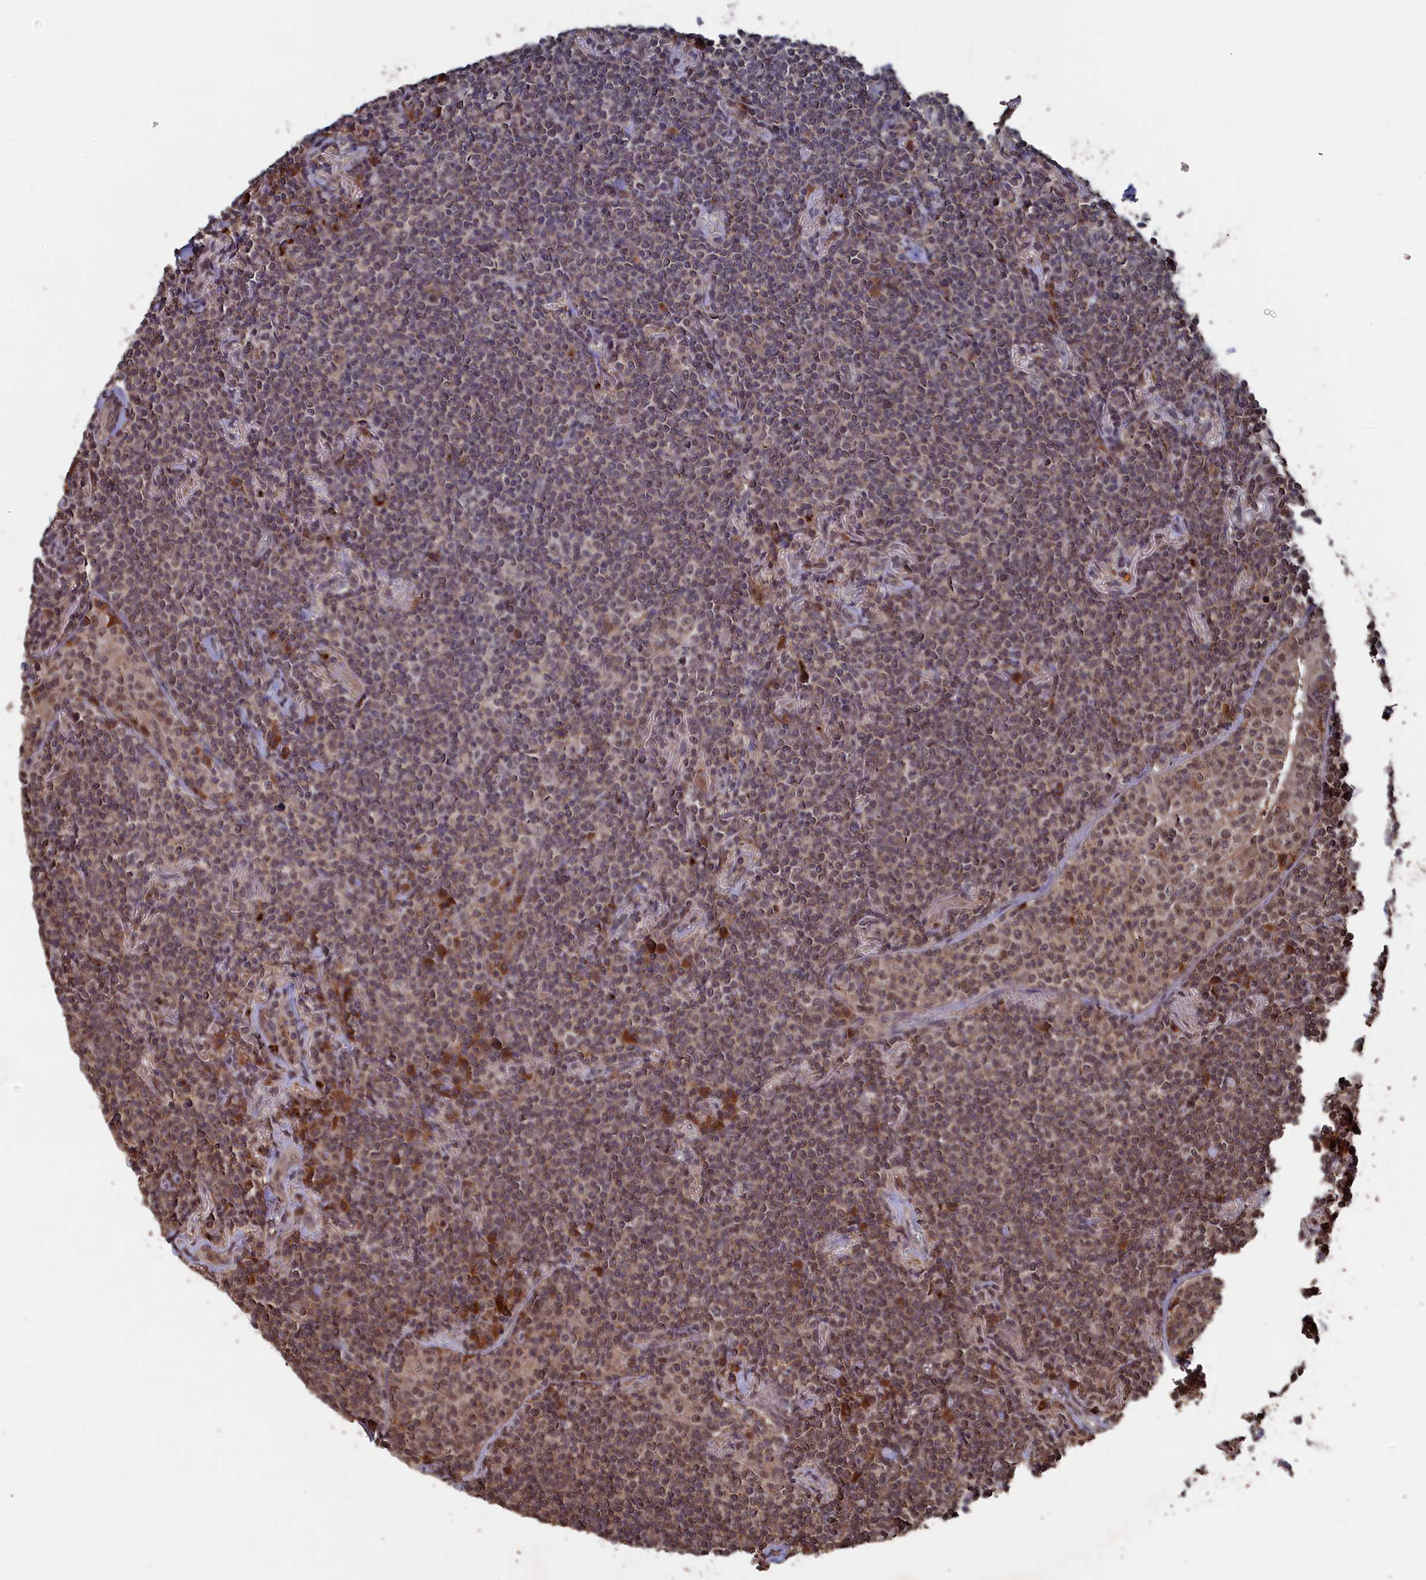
{"staining": {"intensity": "weak", "quantity": "25%-75%", "location": "cytoplasmic/membranous,nuclear"}, "tissue": "lymphoma", "cell_type": "Tumor cells", "image_type": "cancer", "snomed": [{"axis": "morphology", "description": "Malignant lymphoma, non-Hodgkin's type, Low grade"}, {"axis": "topography", "description": "Lung"}], "caption": "Immunohistochemical staining of human malignant lymphoma, non-Hodgkin's type (low-grade) demonstrates weak cytoplasmic/membranous and nuclear protein expression in approximately 25%-75% of tumor cells.", "gene": "CEACAM21", "patient": {"sex": "female", "age": 71}}